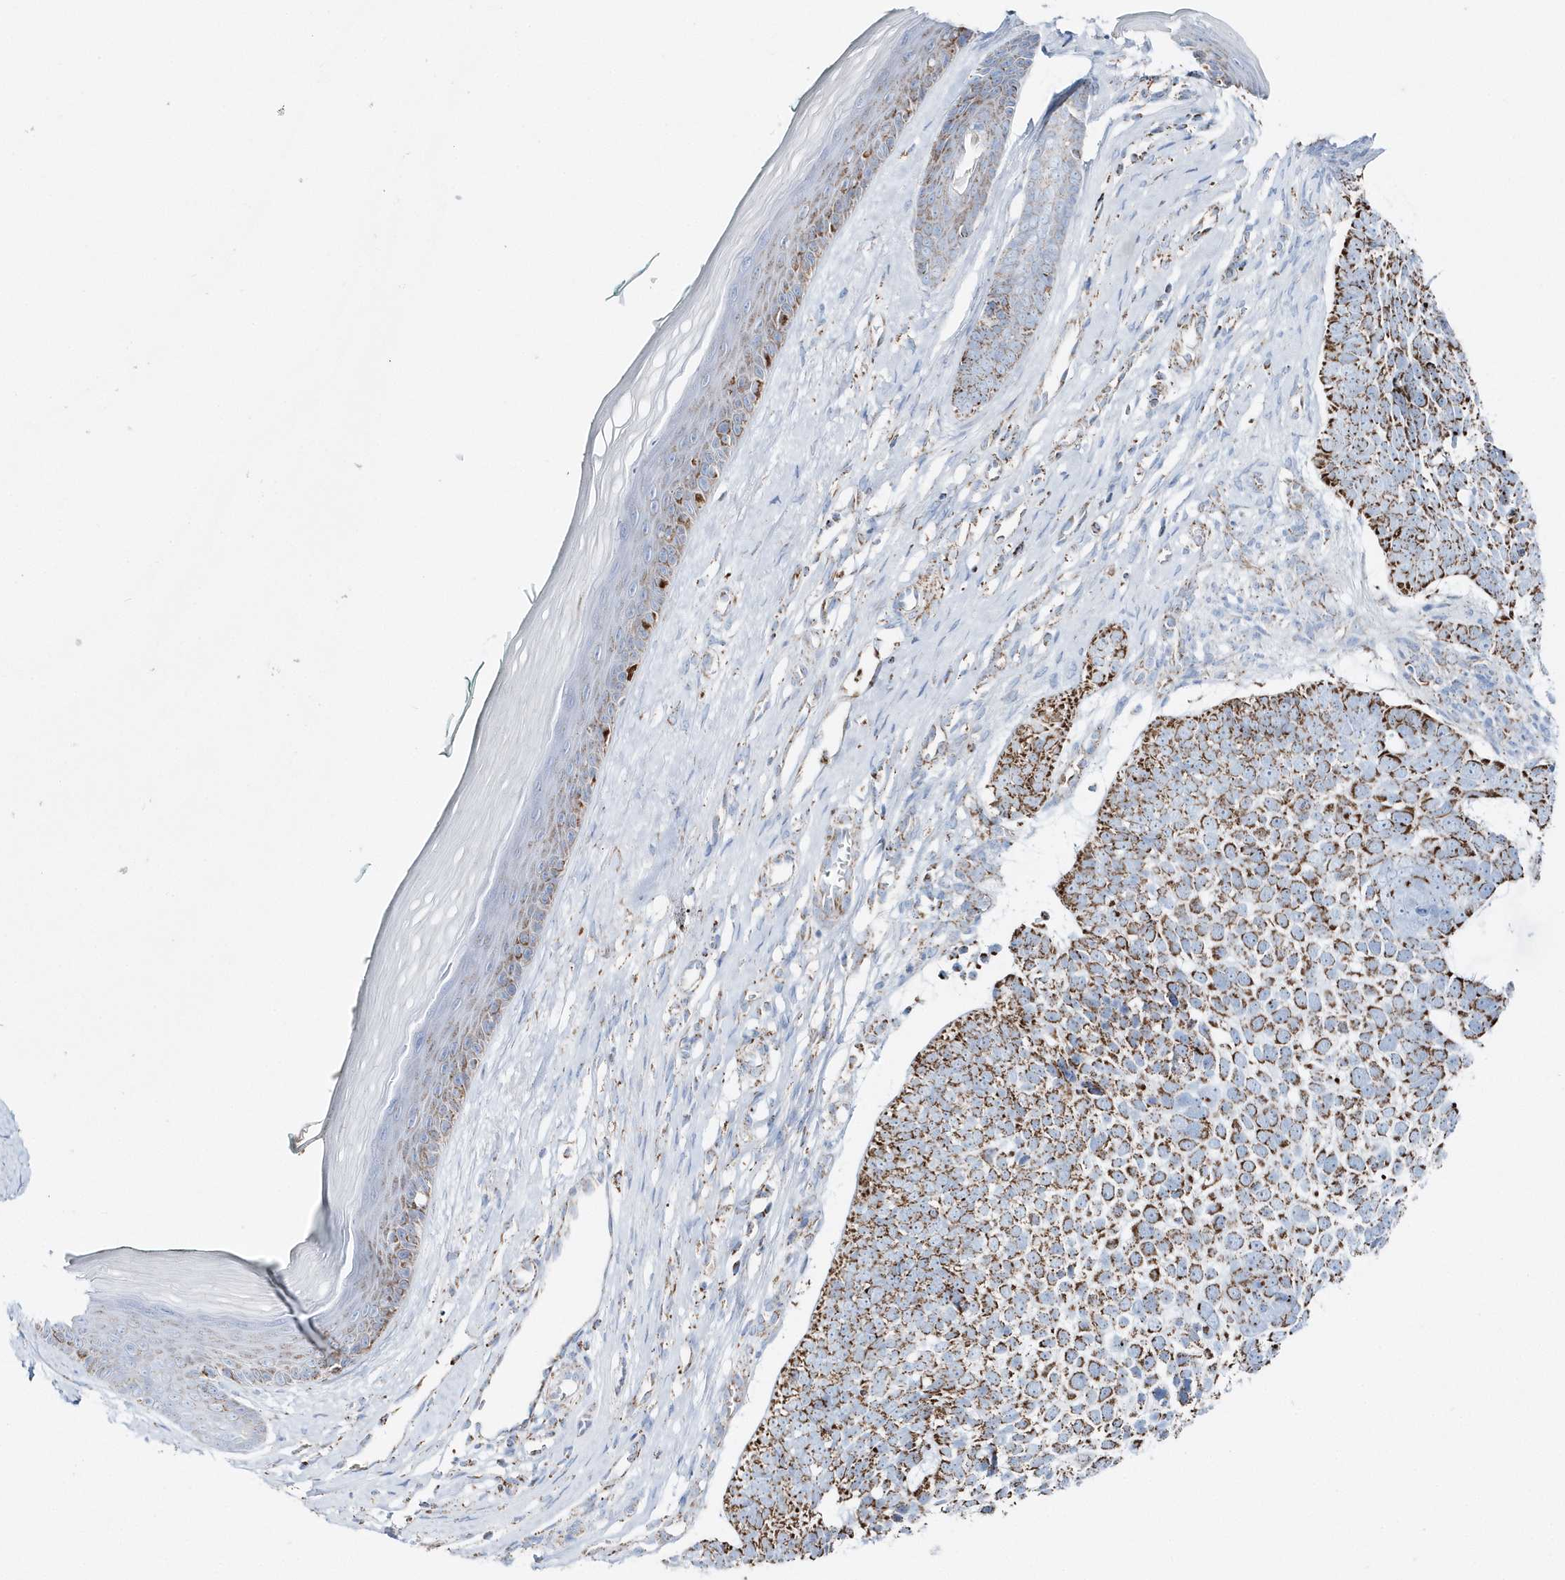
{"staining": {"intensity": "strong", "quantity": ">75%", "location": "cytoplasmic/membranous"}, "tissue": "skin cancer", "cell_type": "Tumor cells", "image_type": "cancer", "snomed": [{"axis": "morphology", "description": "Basal cell carcinoma"}, {"axis": "topography", "description": "Skin"}], "caption": "Immunohistochemistry (IHC) (DAB (3,3'-diaminobenzidine)) staining of skin cancer (basal cell carcinoma) displays strong cytoplasmic/membranous protein expression in about >75% of tumor cells.", "gene": "TMCO6", "patient": {"sex": "female", "age": 81}}